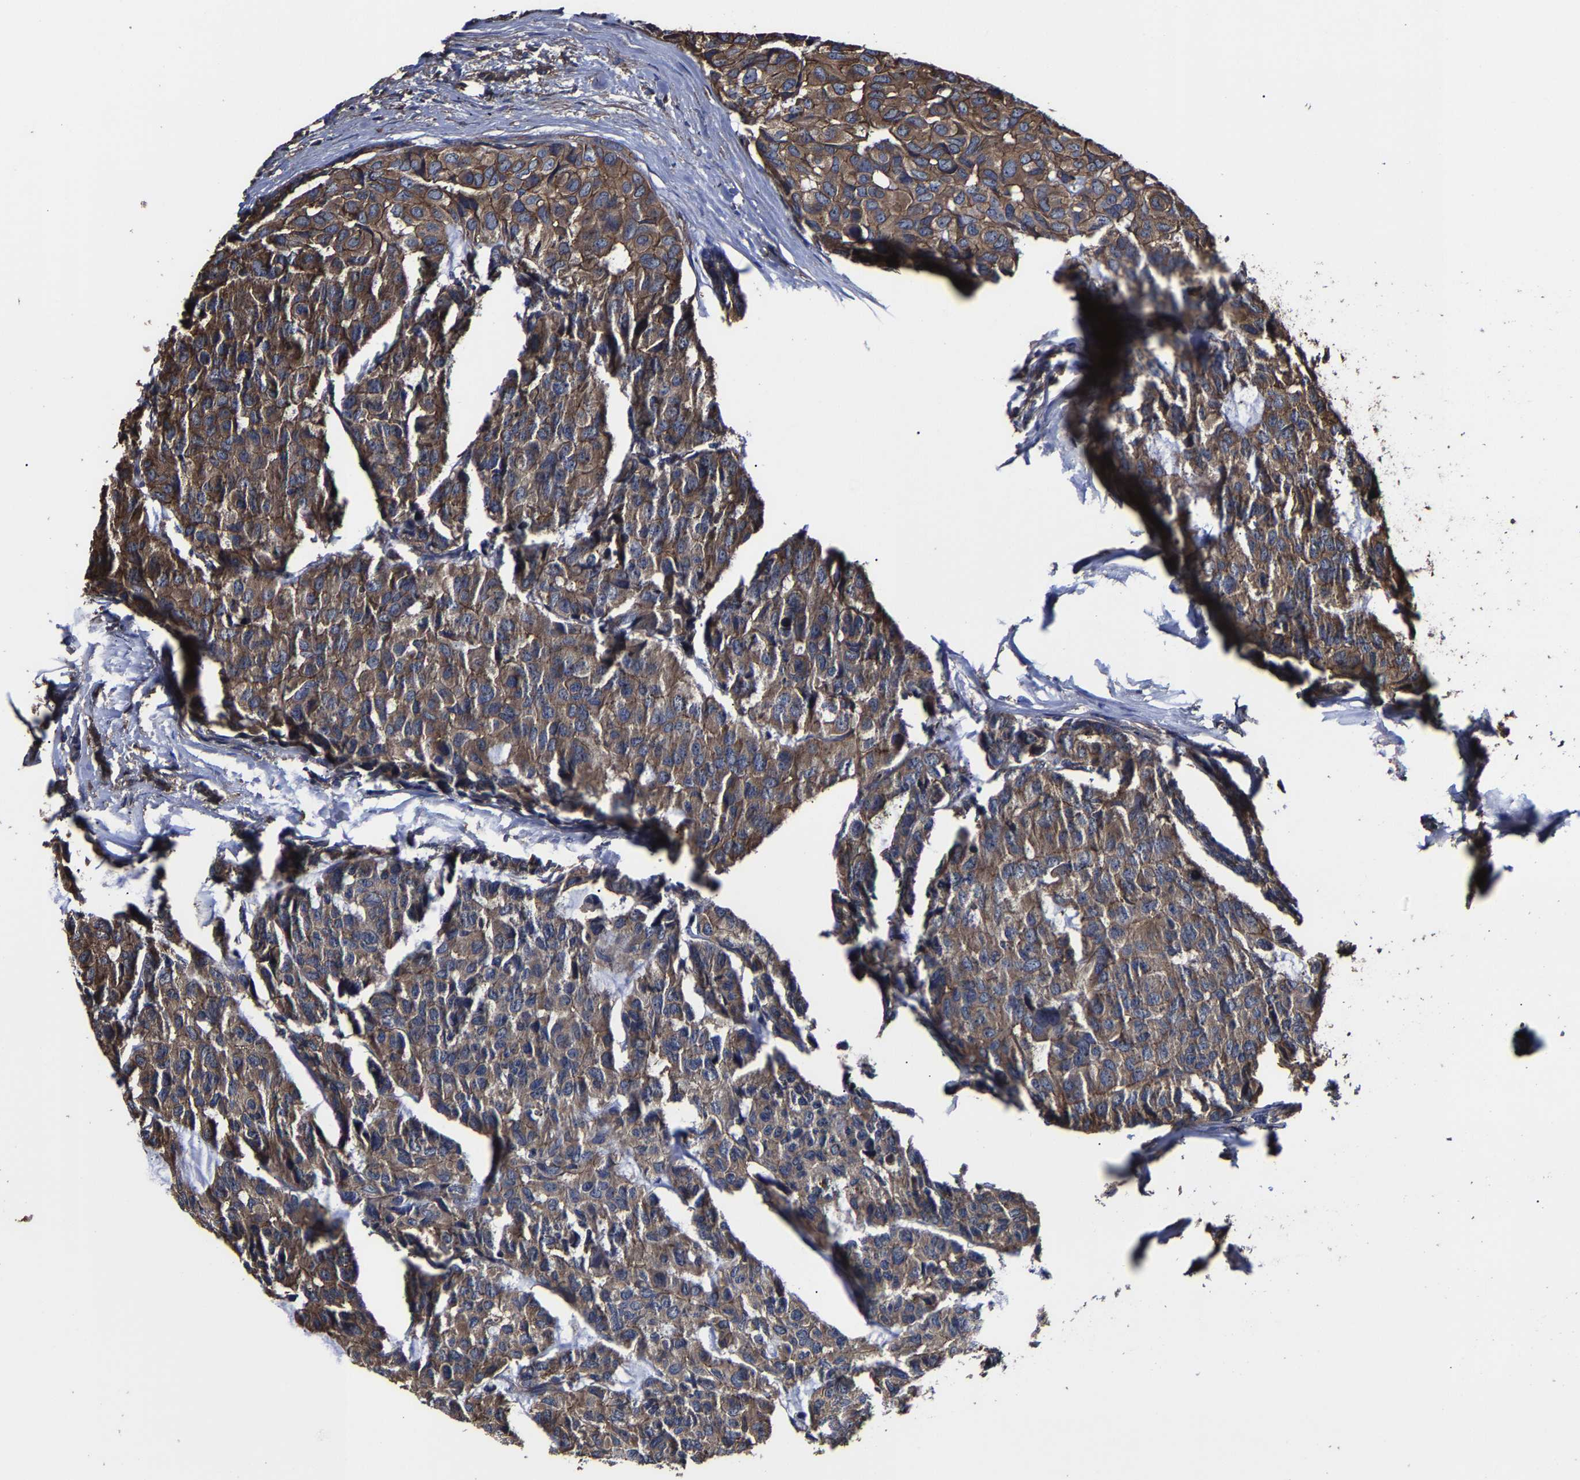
{"staining": {"intensity": "moderate", "quantity": ">75%", "location": "cytoplasmic/membranous"}, "tissue": "head and neck cancer", "cell_type": "Tumor cells", "image_type": "cancer", "snomed": [{"axis": "morphology", "description": "Adenocarcinoma, NOS"}, {"axis": "topography", "description": "Salivary gland, NOS"}, {"axis": "topography", "description": "Head-Neck"}], "caption": "Immunohistochemical staining of head and neck cancer (adenocarcinoma) displays medium levels of moderate cytoplasmic/membranous expression in about >75% of tumor cells.", "gene": "SSH3", "patient": {"sex": "female", "age": 76}}